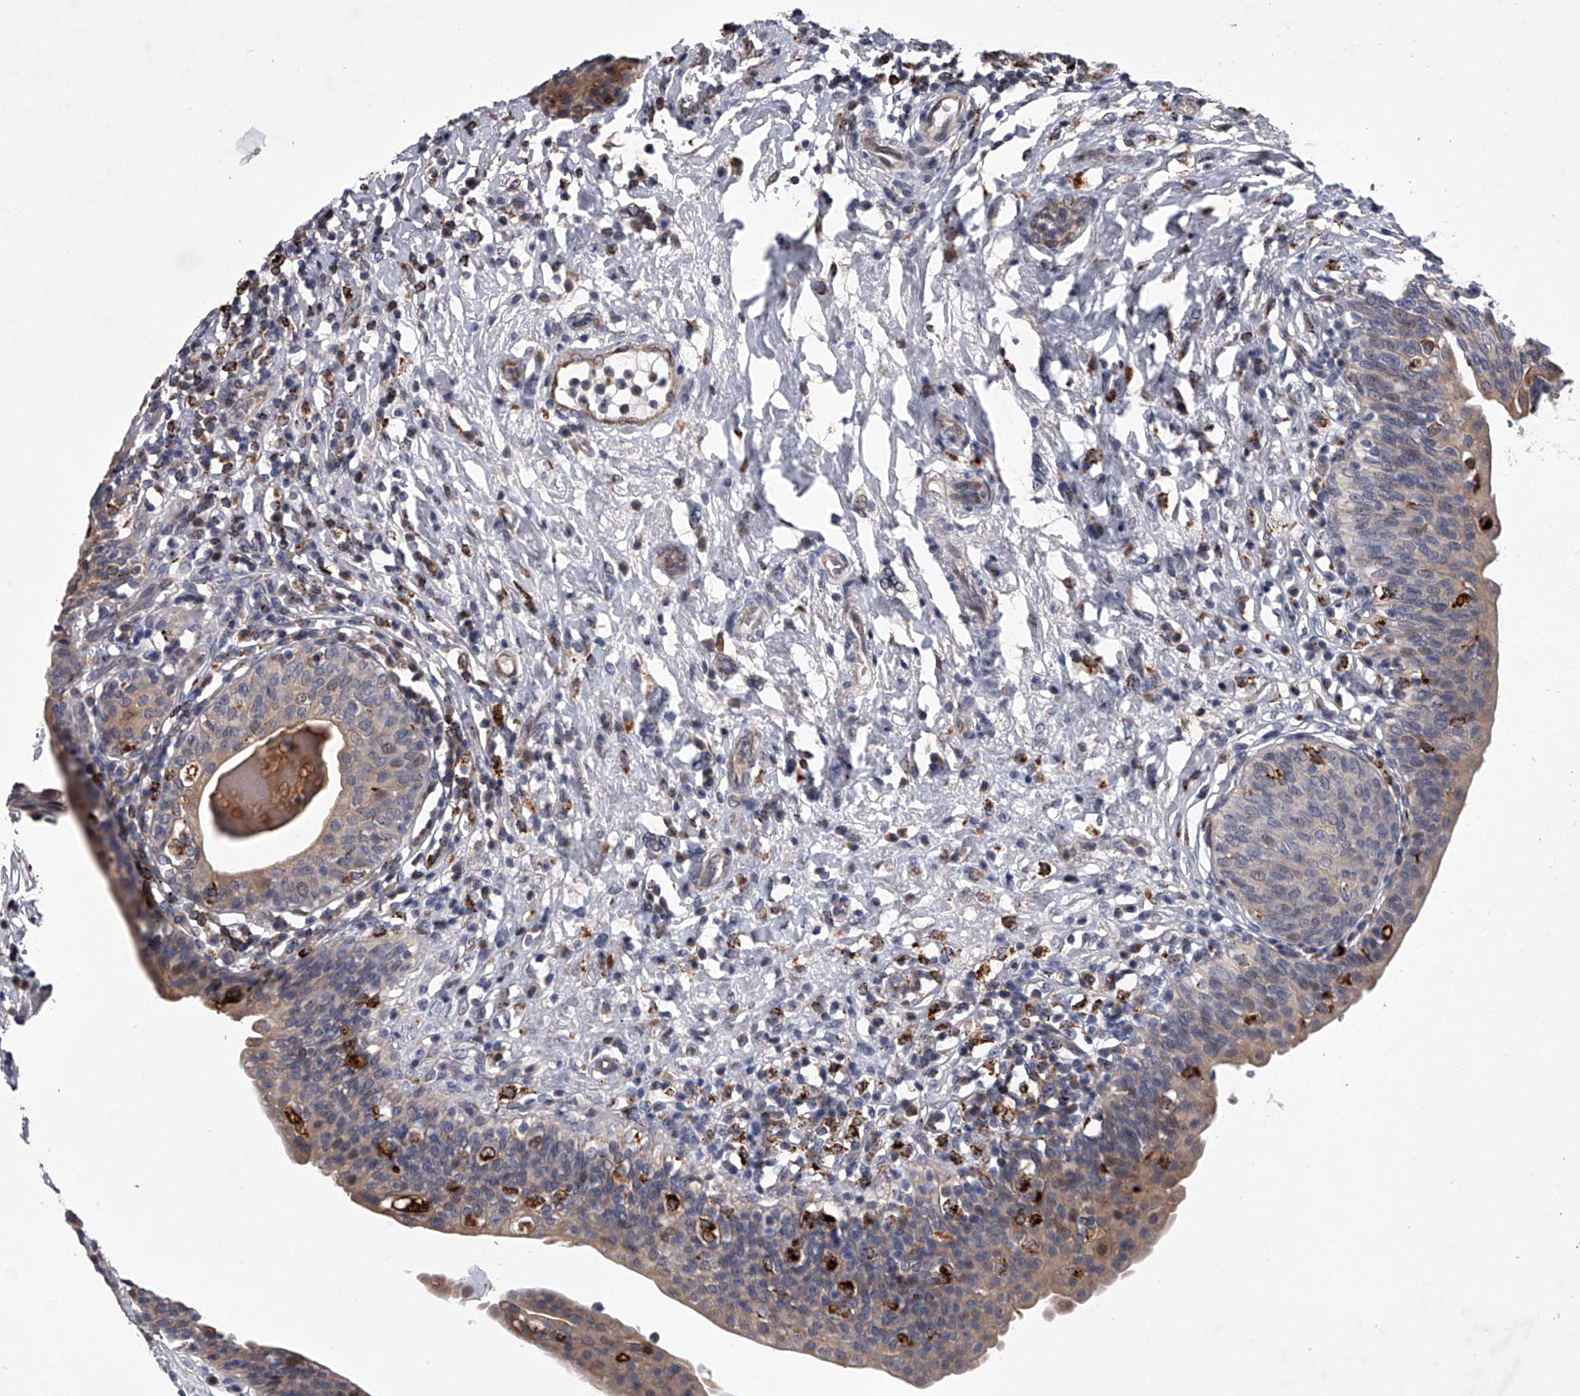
{"staining": {"intensity": "weak", "quantity": "25%-75%", "location": "cytoplasmic/membranous"}, "tissue": "urinary bladder", "cell_type": "Urothelial cells", "image_type": "normal", "snomed": [{"axis": "morphology", "description": "Normal tissue, NOS"}, {"axis": "topography", "description": "Urinary bladder"}], "caption": "High-magnification brightfield microscopy of normal urinary bladder stained with DAB (brown) and counterstained with hematoxylin (blue). urothelial cells exhibit weak cytoplasmic/membranous positivity is appreciated in approximately25%-75% of cells. (brown staining indicates protein expression, while blue staining denotes nuclei).", "gene": "TRIM8", "patient": {"sex": "male", "age": 83}}